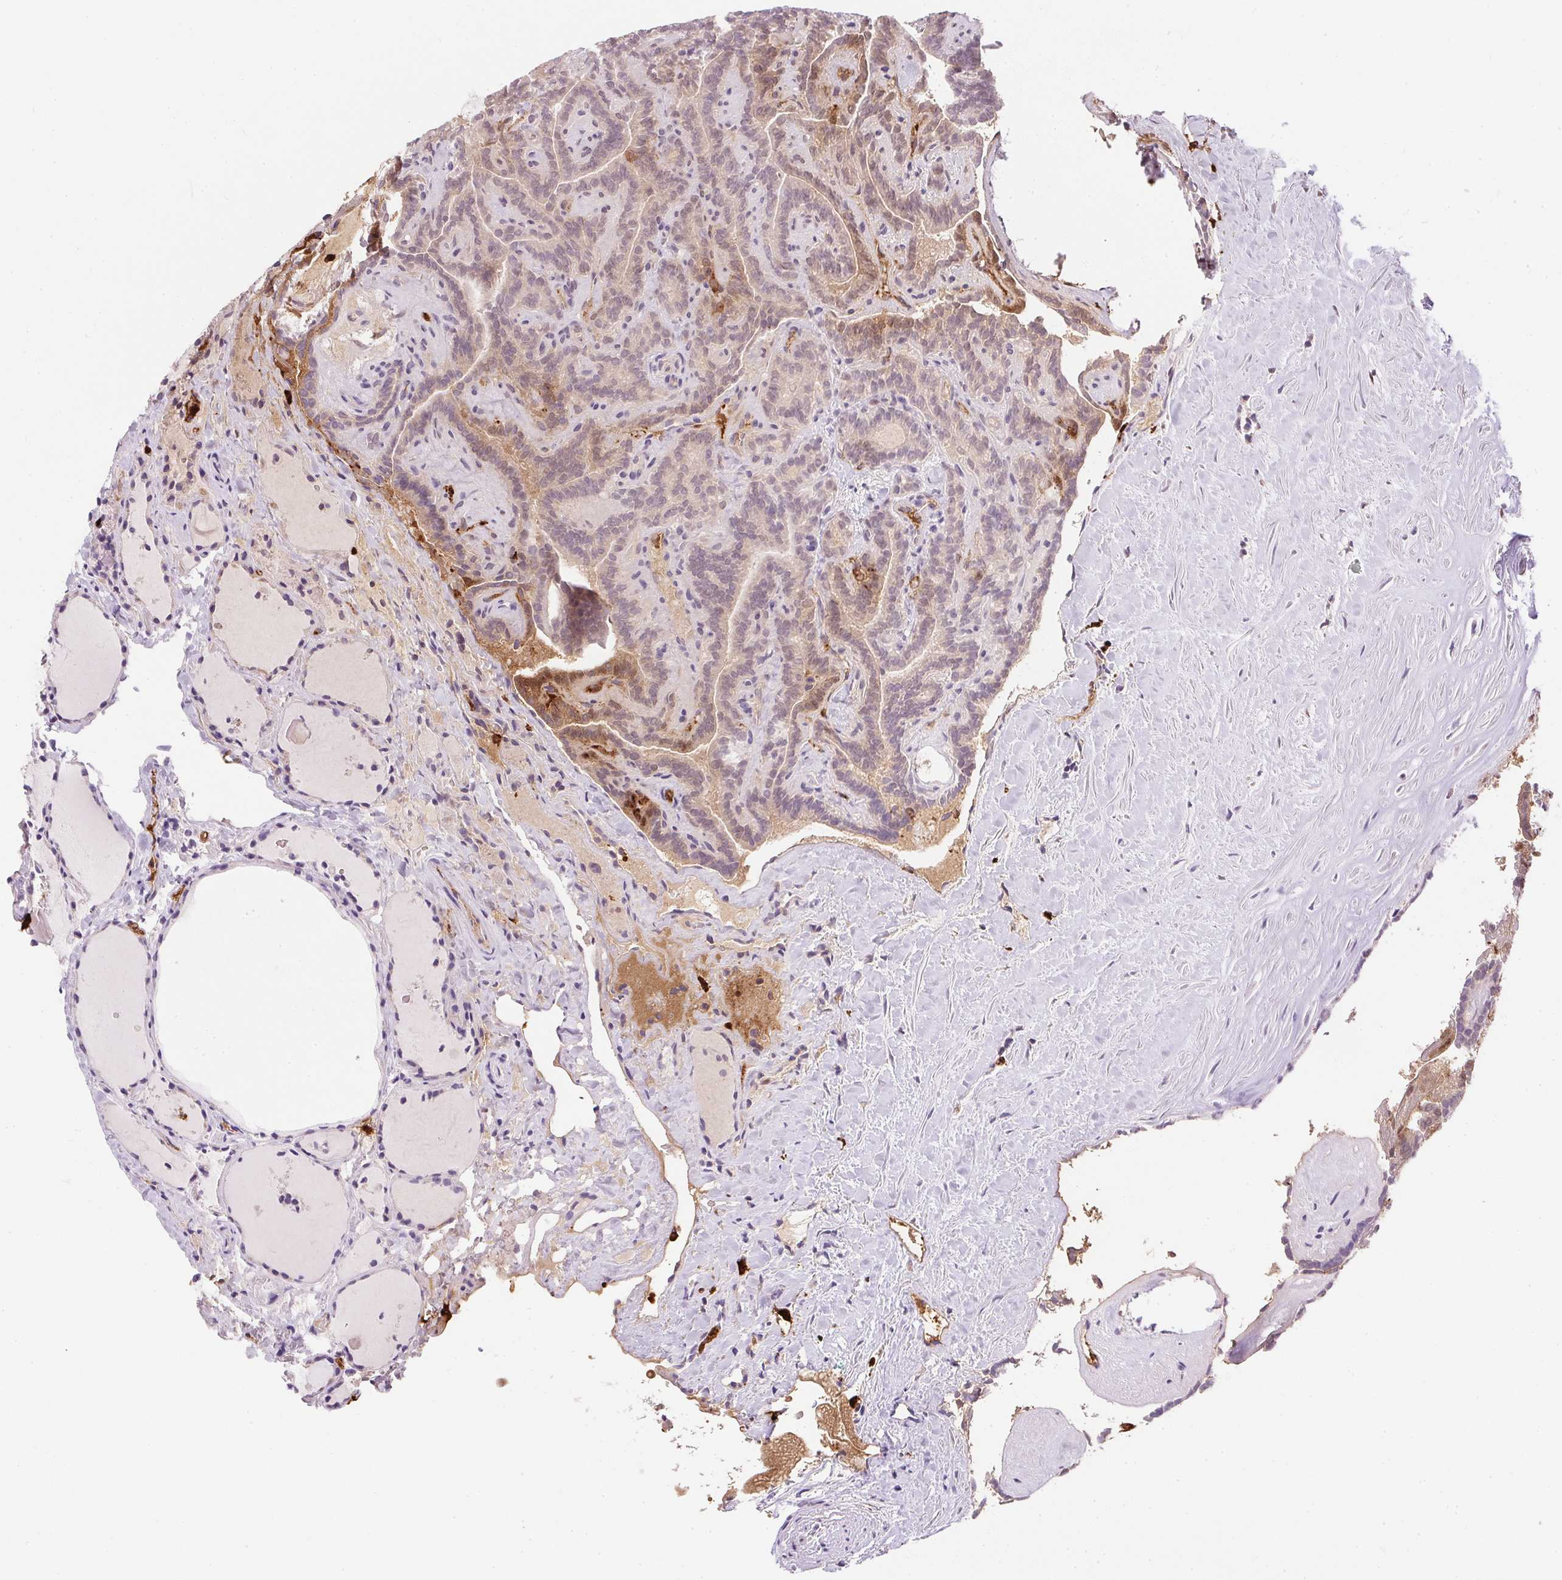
{"staining": {"intensity": "moderate", "quantity": "<25%", "location": "cytoplasmic/membranous,nuclear"}, "tissue": "thyroid cancer", "cell_type": "Tumor cells", "image_type": "cancer", "snomed": [{"axis": "morphology", "description": "Papillary adenocarcinoma, NOS"}, {"axis": "topography", "description": "Thyroid gland"}], "caption": "High-magnification brightfield microscopy of thyroid cancer stained with DAB (brown) and counterstained with hematoxylin (blue). tumor cells exhibit moderate cytoplasmic/membranous and nuclear expression is appreciated in about<25% of cells.", "gene": "ORM1", "patient": {"sex": "female", "age": 21}}